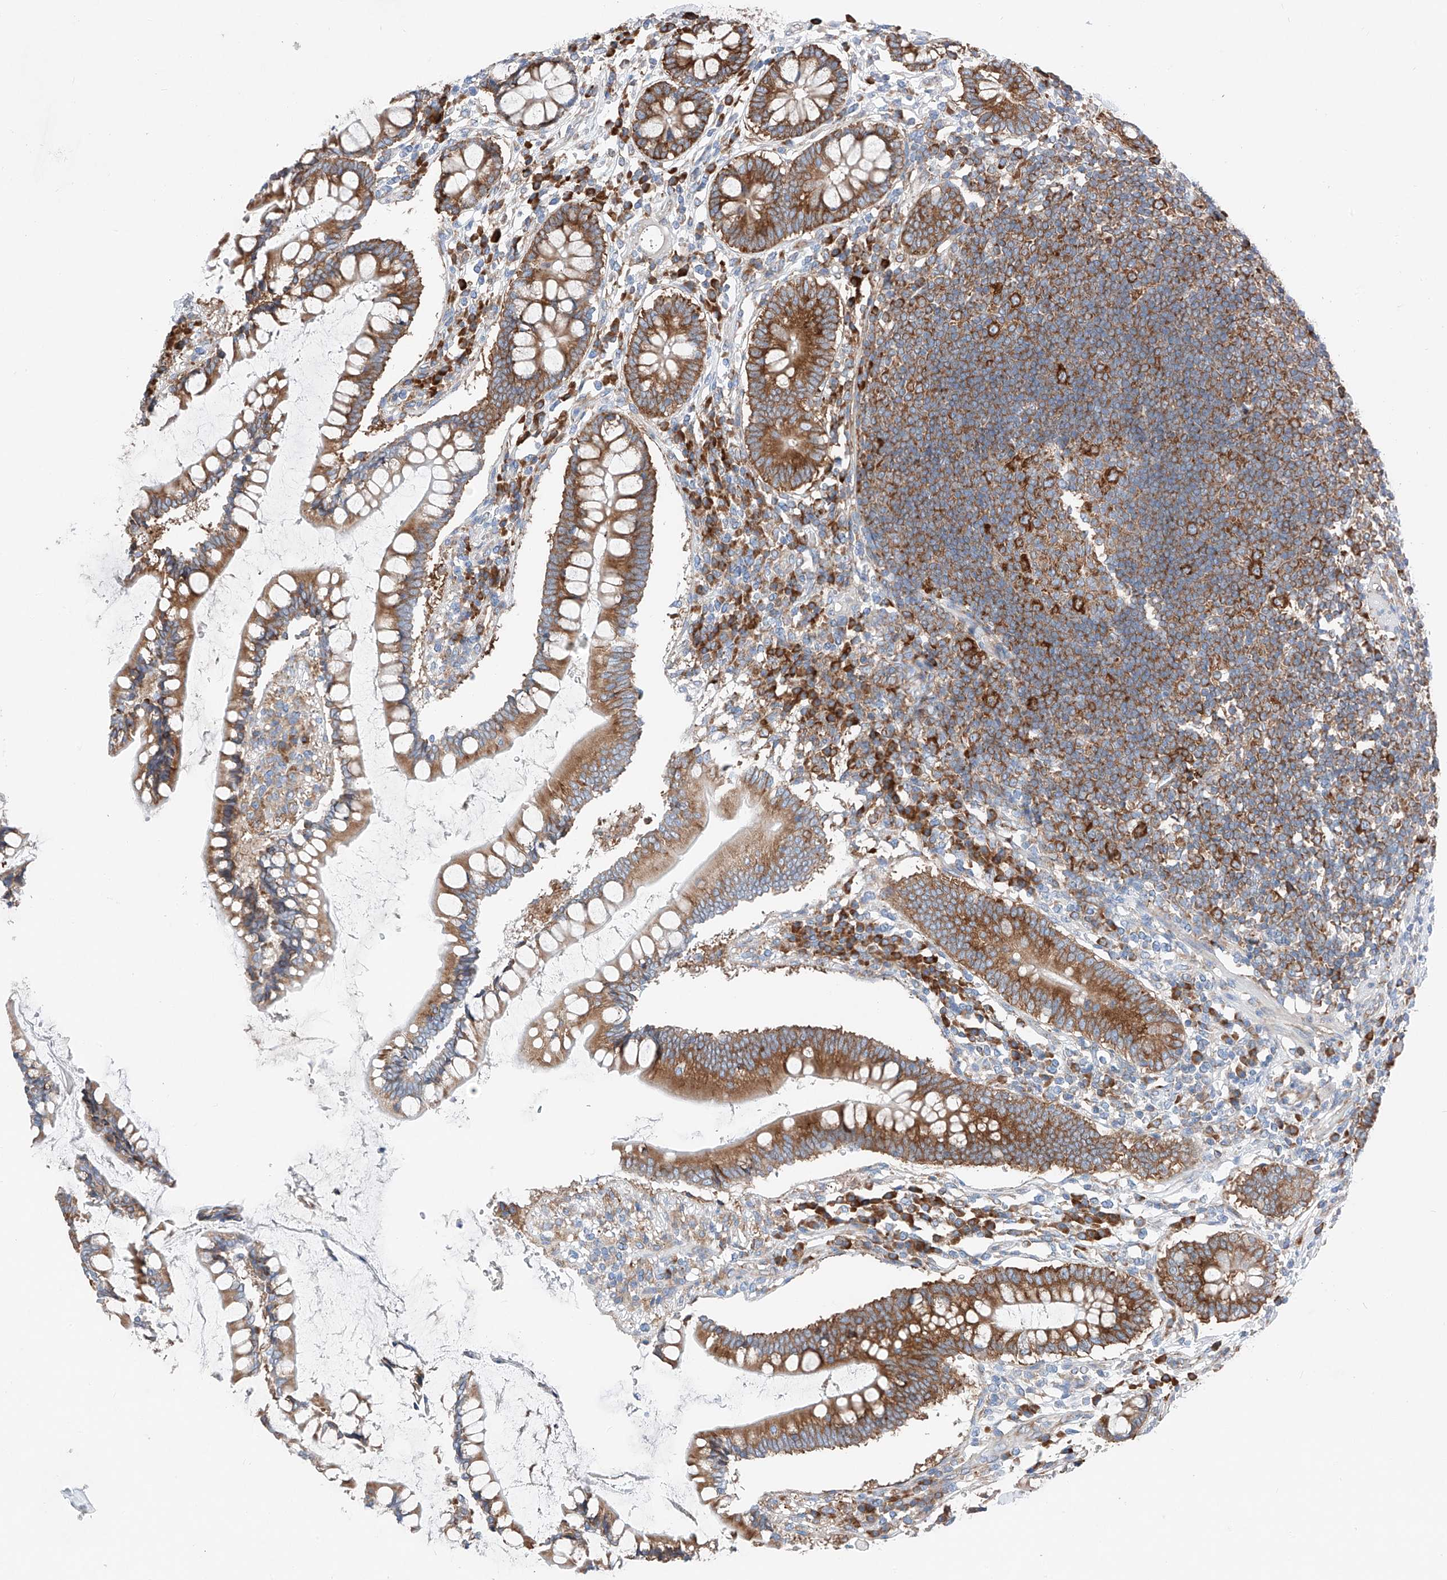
{"staining": {"intensity": "moderate", "quantity": "<25%", "location": "cytoplasmic/membranous"}, "tissue": "colon", "cell_type": "Endothelial cells", "image_type": "normal", "snomed": [{"axis": "morphology", "description": "Normal tissue, NOS"}, {"axis": "topography", "description": "Colon"}], "caption": "There is low levels of moderate cytoplasmic/membranous expression in endothelial cells of normal colon, as demonstrated by immunohistochemical staining (brown color).", "gene": "CRELD1", "patient": {"sex": "female", "age": 79}}